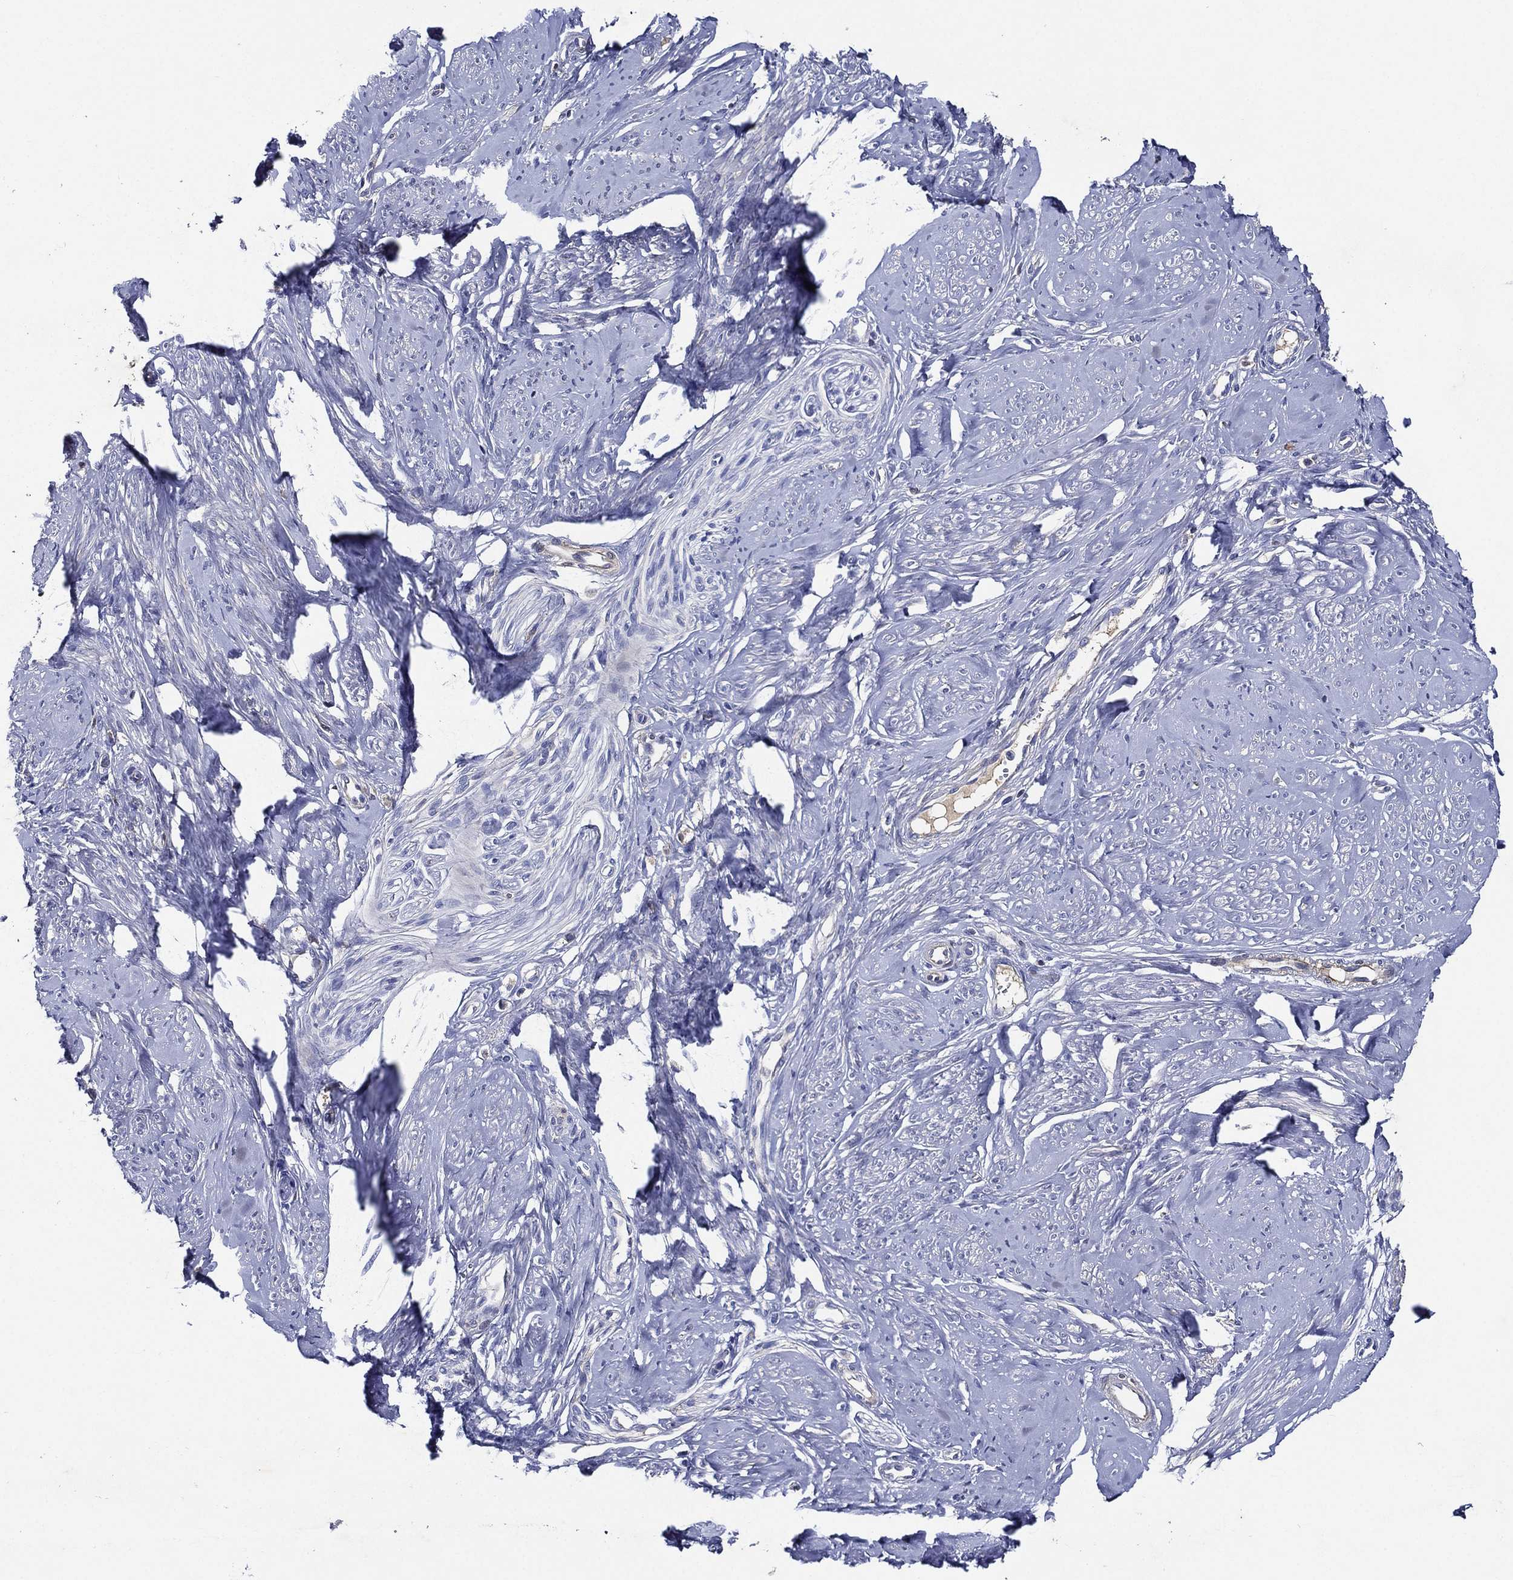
{"staining": {"intensity": "negative", "quantity": "none", "location": "none"}, "tissue": "smooth muscle", "cell_type": "Smooth muscle cells", "image_type": "normal", "snomed": [{"axis": "morphology", "description": "Normal tissue, NOS"}, {"axis": "topography", "description": "Smooth muscle"}], "caption": "Immunohistochemistry (IHC) micrograph of normal smooth muscle stained for a protein (brown), which demonstrates no staining in smooth muscle cells.", "gene": "TMPRSS11D", "patient": {"sex": "female", "age": 48}}